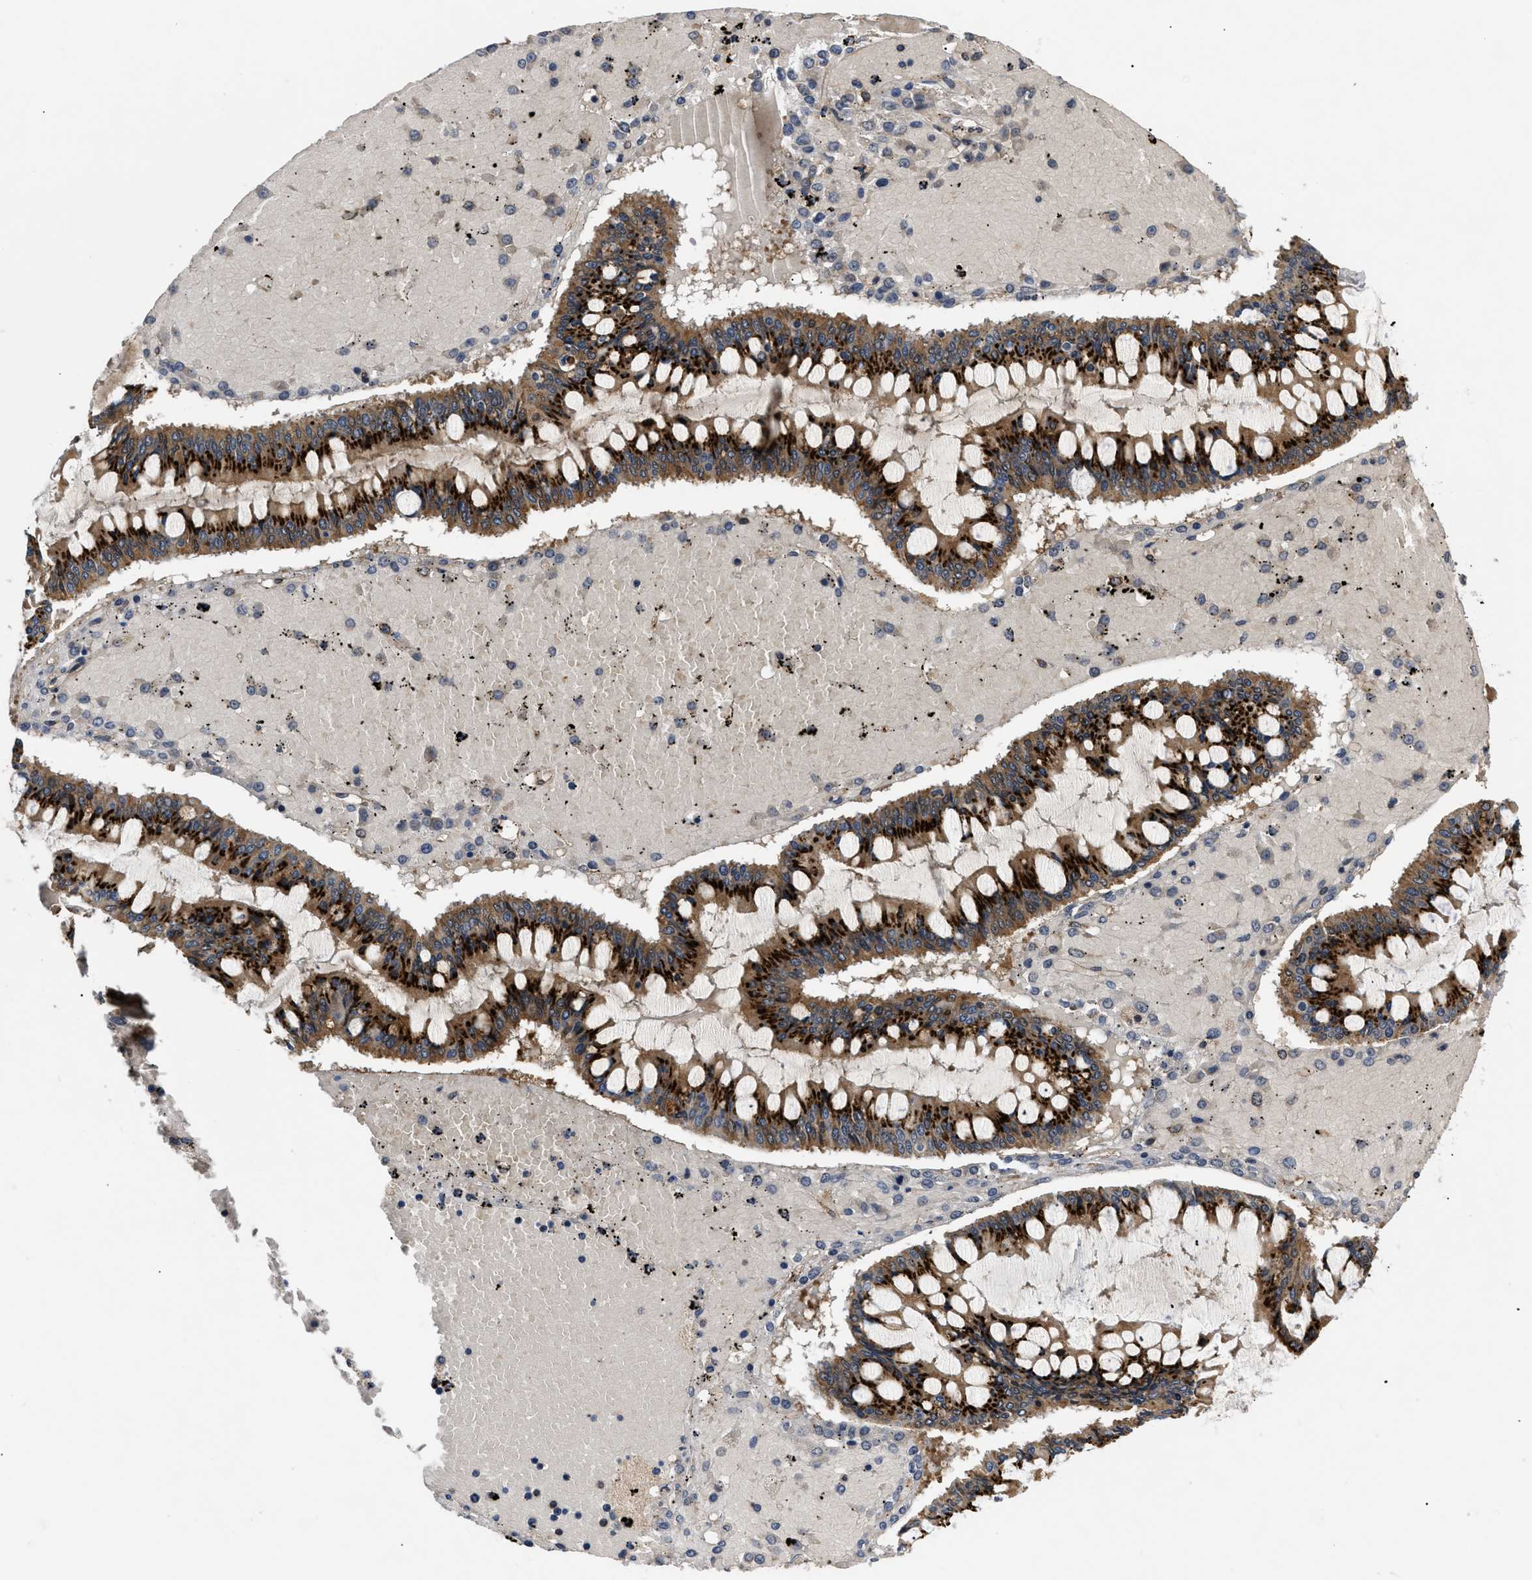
{"staining": {"intensity": "strong", "quantity": ">75%", "location": "cytoplasmic/membranous"}, "tissue": "ovarian cancer", "cell_type": "Tumor cells", "image_type": "cancer", "snomed": [{"axis": "morphology", "description": "Cystadenocarcinoma, mucinous, NOS"}, {"axis": "topography", "description": "Ovary"}], "caption": "Ovarian cancer (mucinous cystadenocarcinoma) tissue shows strong cytoplasmic/membranous staining in approximately >75% of tumor cells, visualized by immunohistochemistry.", "gene": "HMGCR", "patient": {"sex": "female", "age": 73}}